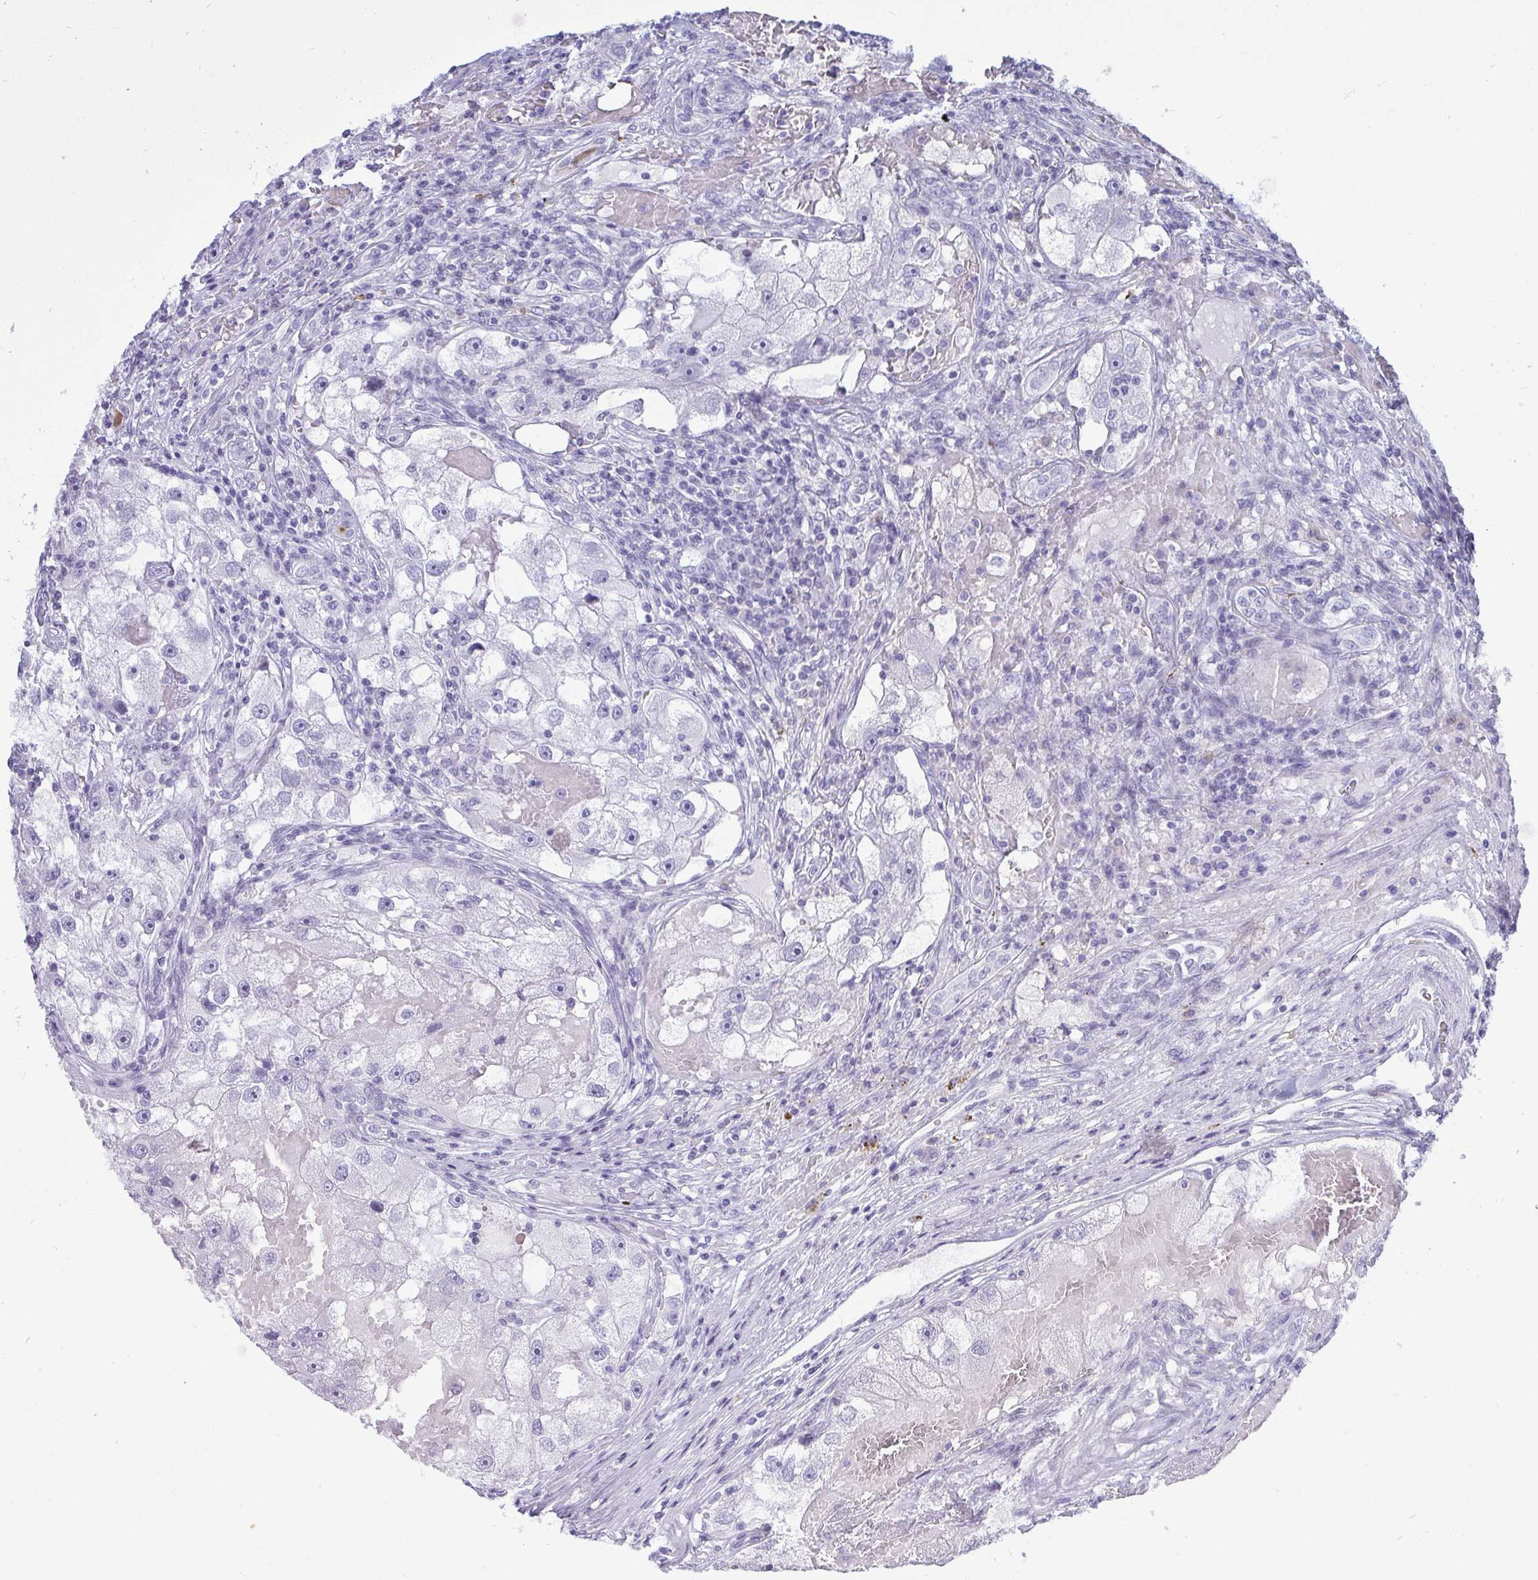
{"staining": {"intensity": "negative", "quantity": "none", "location": "none"}, "tissue": "renal cancer", "cell_type": "Tumor cells", "image_type": "cancer", "snomed": [{"axis": "morphology", "description": "Adenocarcinoma, NOS"}, {"axis": "topography", "description": "Kidney"}], "caption": "A high-resolution photomicrograph shows immunohistochemistry staining of renal adenocarcinoma, which reveals no significant positivity in tumor cells.", "gene": "ANKRD60", "patient": {"sex": "male", "age": 63}}